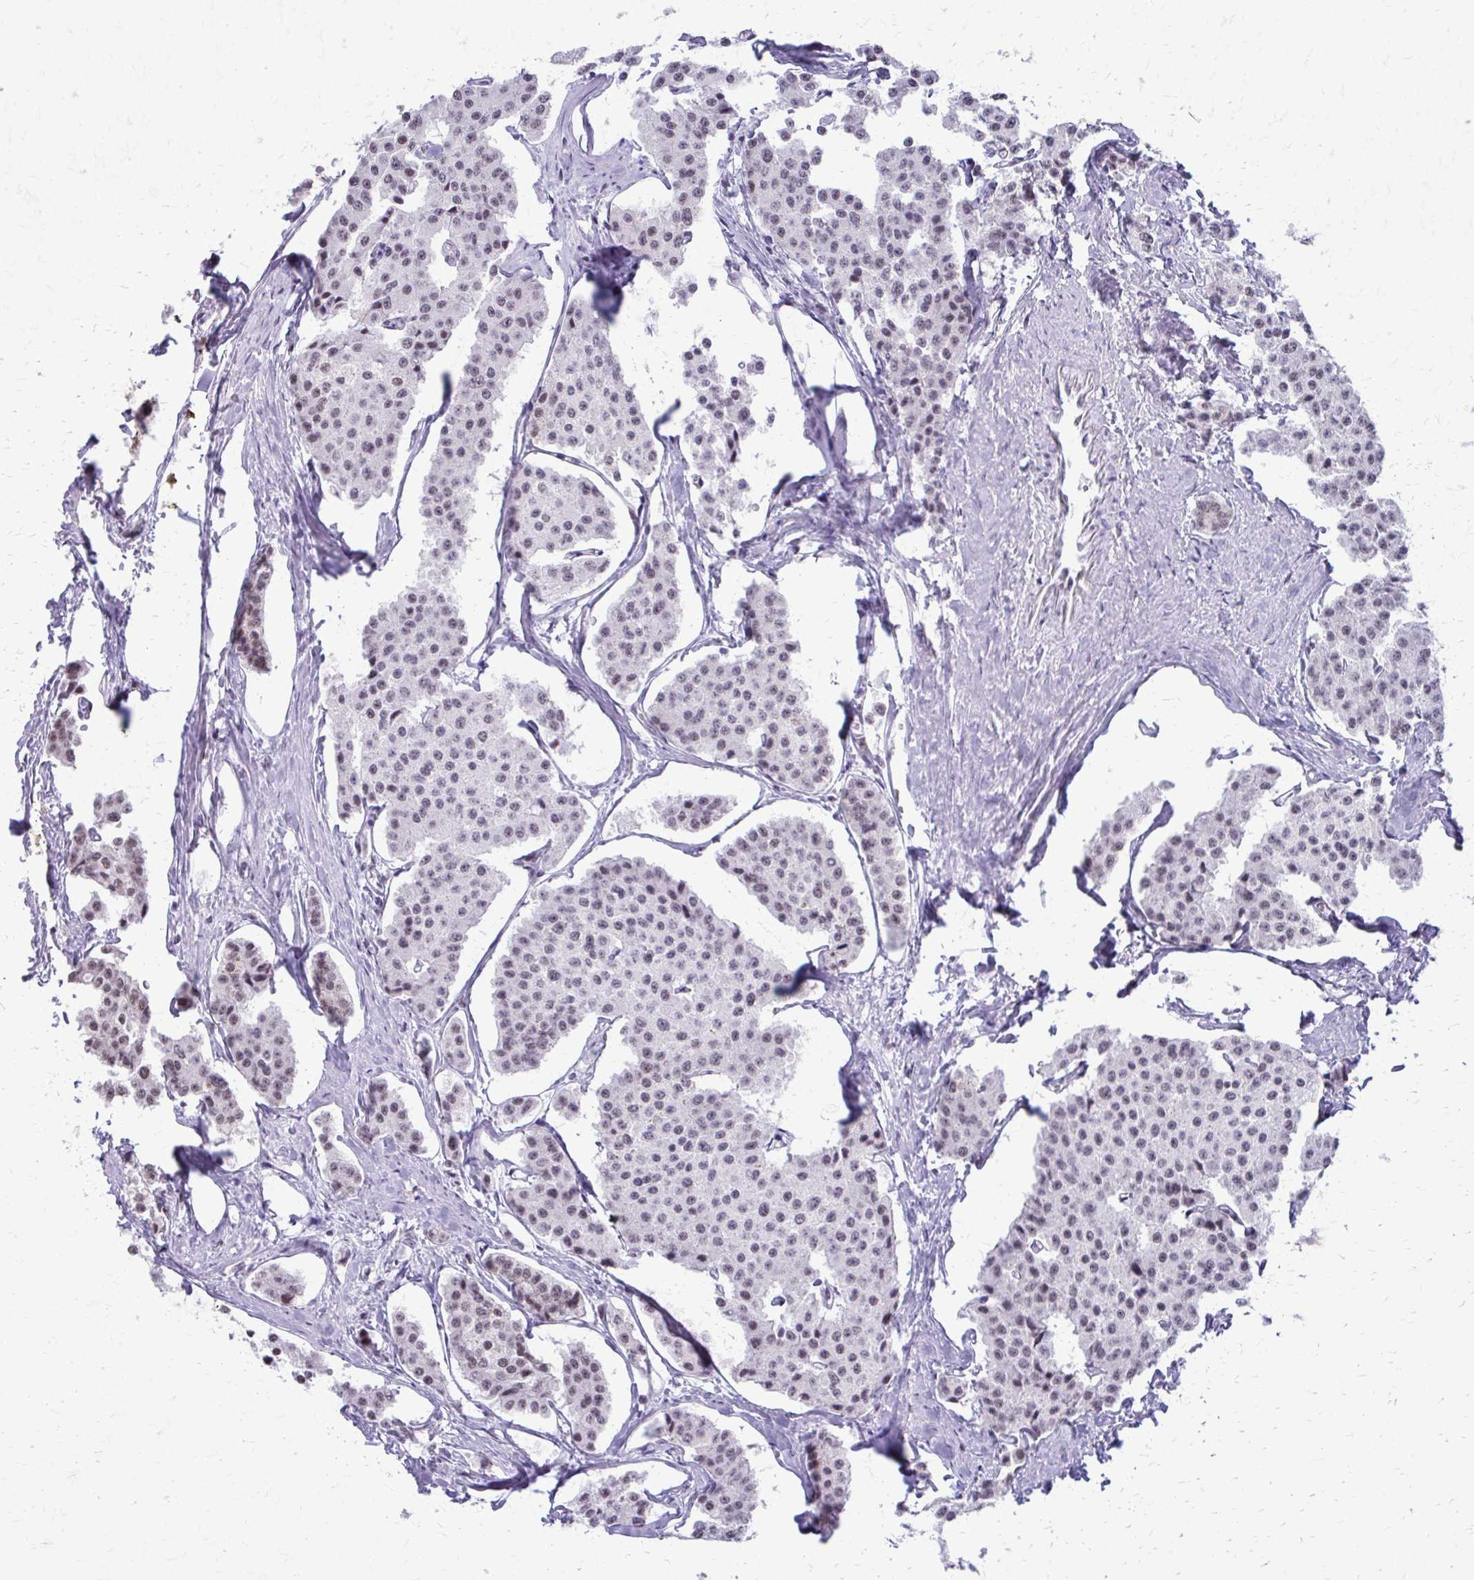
{"staining": {"intensity": "weak", "quantity": "<25%", "location": "nuclear"}, "tissue": "carcinoid", "cell_type": "Tumor cells", "image_type": "cancer", "snomed": [{"axis": "morphology", "description": "Carcinoid, malignant, NOS"}, {"axis": "topography", "description": "Small intestine"}], "caption": "Protein analysis of malignant carcinoid reveals no significant expression in tumor cells.", "gene": "SS18", "patient": {"sex": "female", "age": 65}}